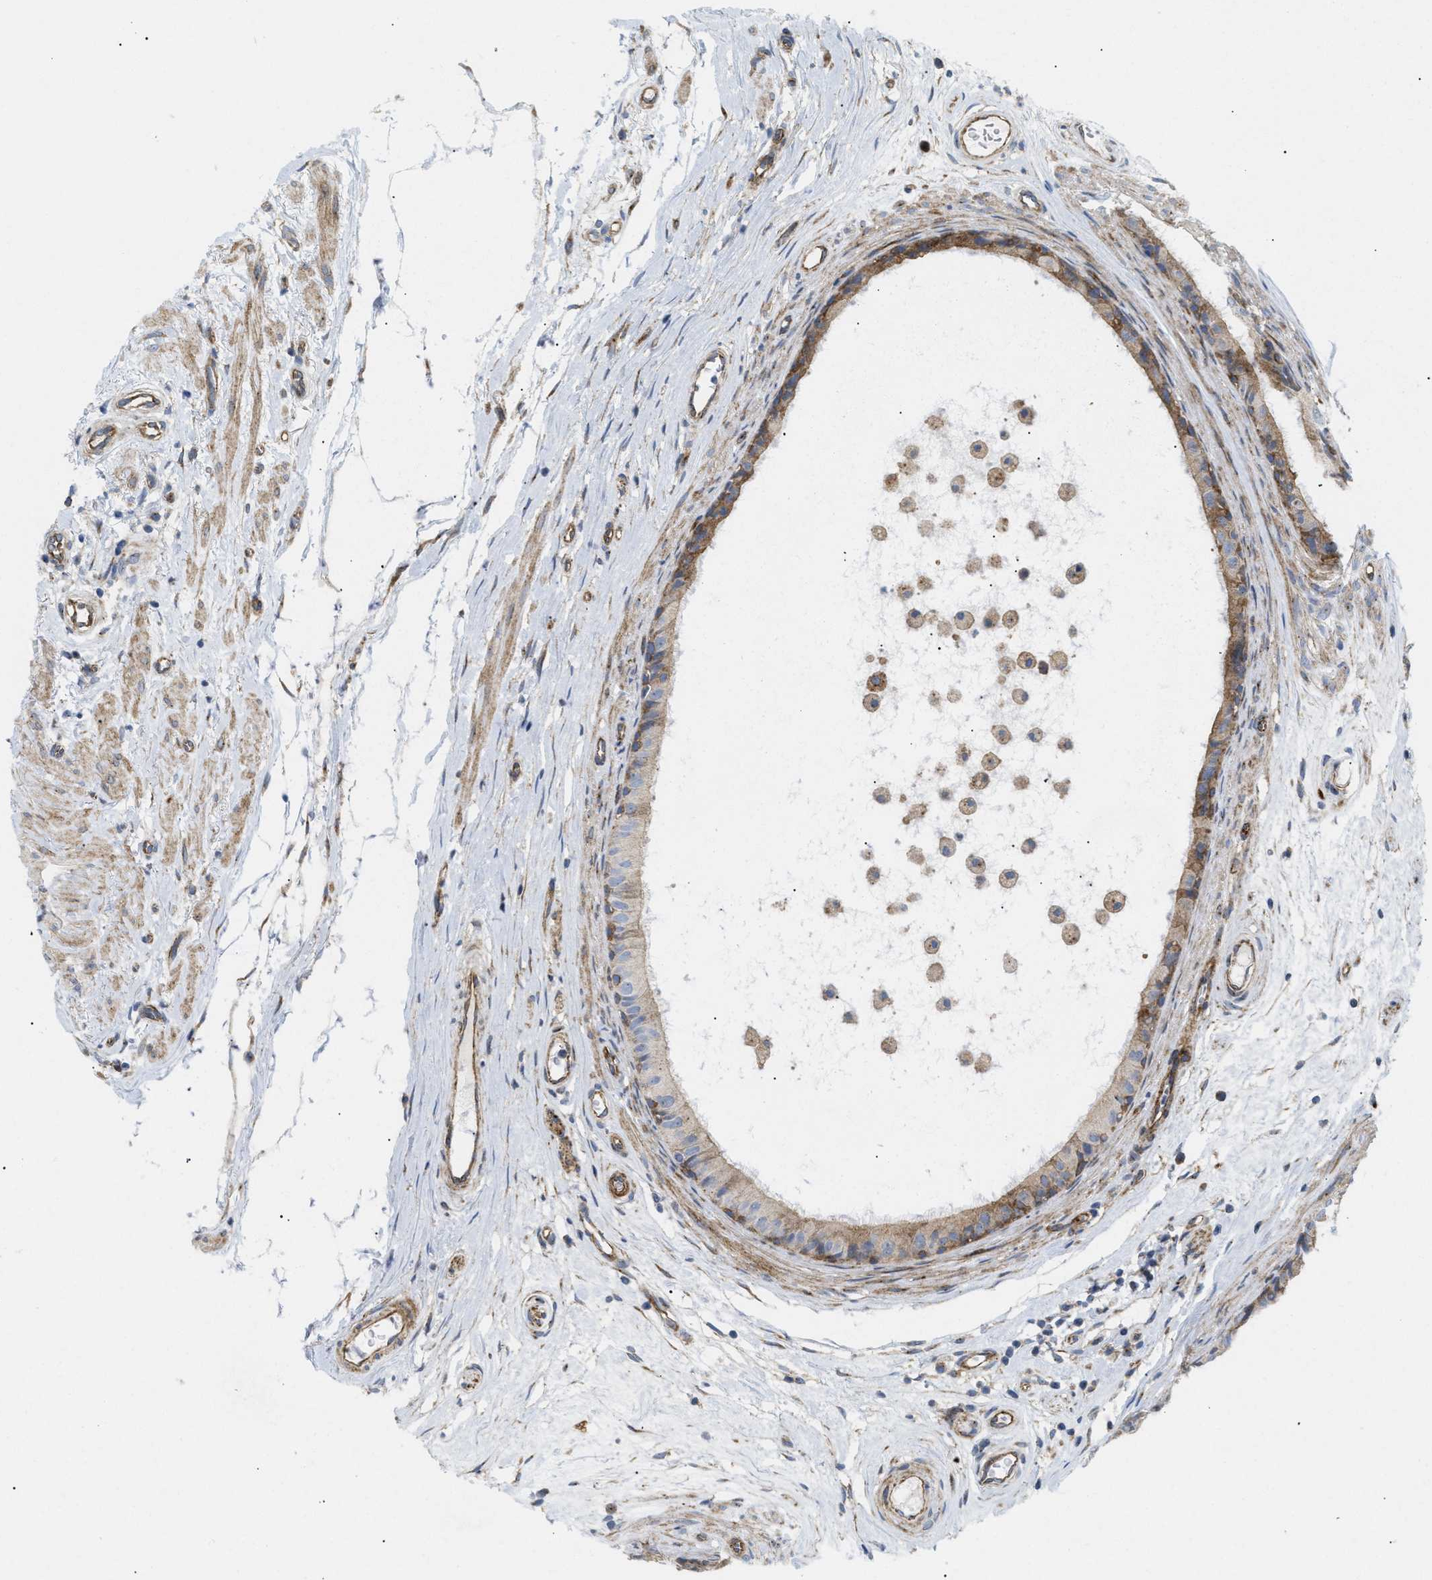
{"staining": {"intensity": "moderate", "quantity": ">75%", "location": "cytoplasmic/membranous"}, "tissue": "epididymis", "cell_type": "Glandular cells", "image_type": "normal", "snomed": [{"axis": "morphology", "description": "Normal tissue, NOS"}, {"axis": "morphology", "description": "Inflammation, NOS"}, {"axis": "topography", "description": "Epididymis"}], "caption": "This micrograph demonstrates immunohistochemistry staining of normal epididymis, with medium moderate cytoplasmic/membranous staining in about >75% of glandular cells.", "gene": "DCTN4", "patient": {"sex": "male", "age": 85}}